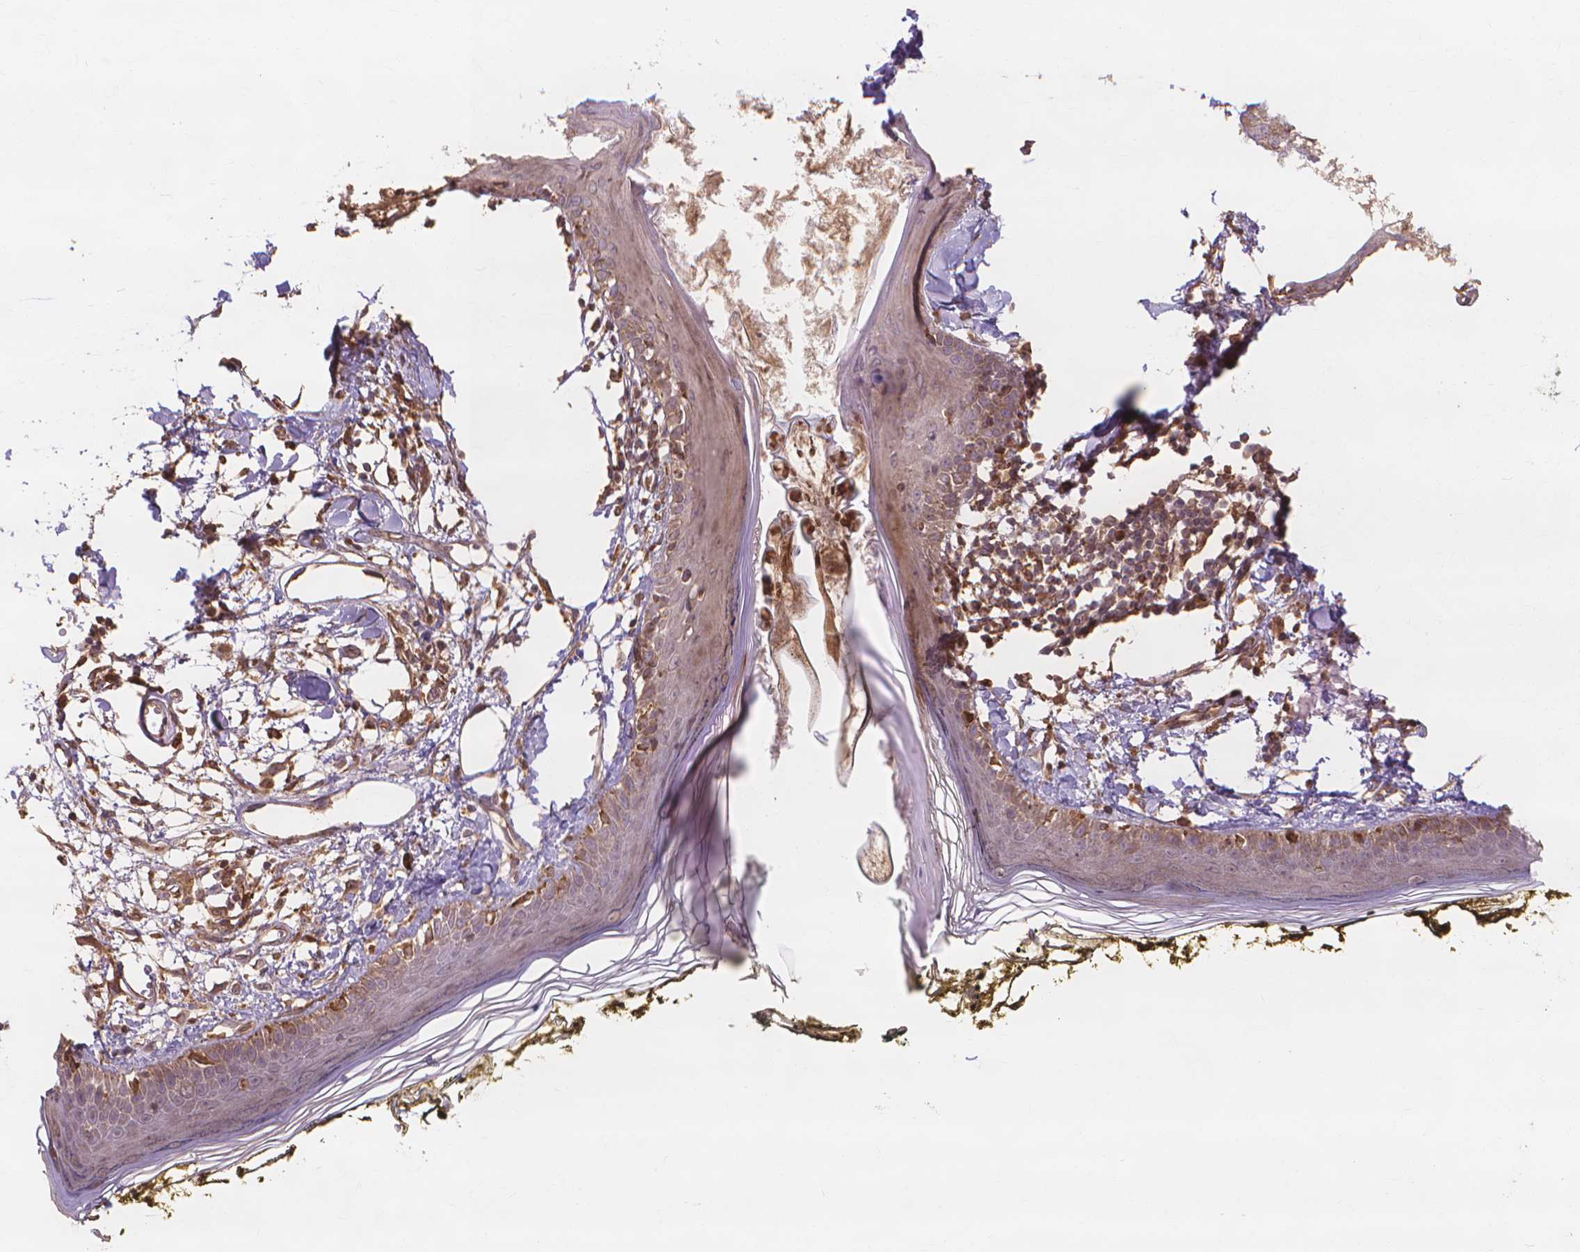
{"staining": {"intensity": "moderate", "quantity": ">75%", "location": "cytoplasmic/membranous"}, "tissue": "skin", "cell_type": "Fibroblasts", "image_type": "normal", "snomed": [{"axis": "morphology", "description": "Normal tissue, NOS"}, {"axis": "topography", "description": "Skin"}], "caption": "This is a photomicrograph of immunohistochemistry (IHC) staining of normal skin, which shows moderate staining in the cytoplasmic/membranous of fibroblasts.", "gene": "TAB2", "patient": {"sex": "male", "age": 76}}